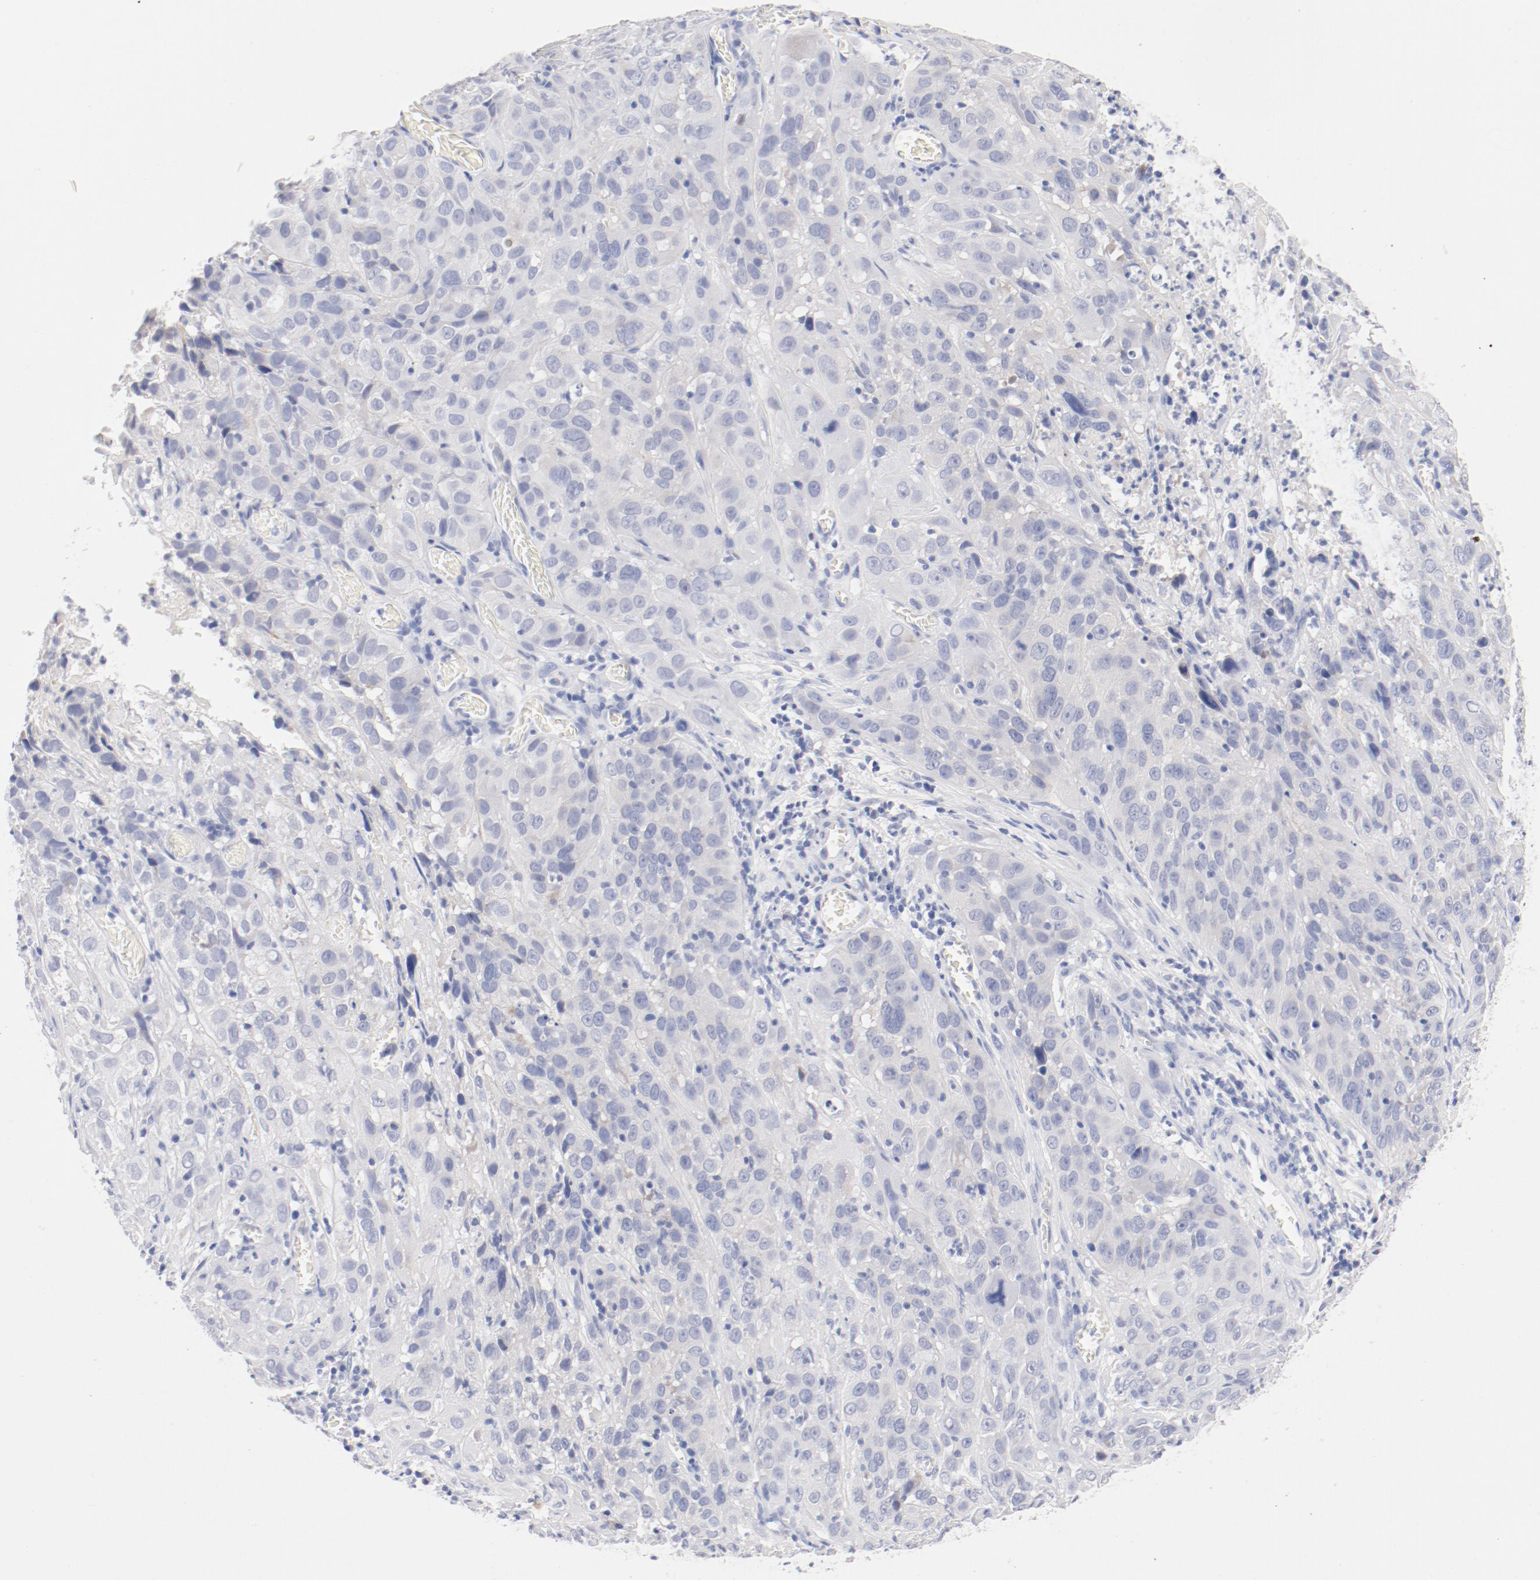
{"staining": {"intensity": "negative", "quantity": "none", "location": "none"}, "tissue": "cervical cancer", "cell_type": "Tumor cells", "image_type": "cancer", "snomed": [{"axis": "morphology", "description": "Squamous cell carcinoma, NOS"}, {"axis": "topography", "description": "Cervix"}], "caption": "Cervical cancer (squamous cell carcinoma) was stained to show a protein in brown. There is no significant staining in tumor cells. Brightfield microscopy of immunohistochemistry (IHC) stained with DAB (3,3'-diaminobenzidine) (brown) and hematoxylin (blue), captured at high magnification.", "gene": "HOMER1", "patient": {"sex": "female", "age": 32}}